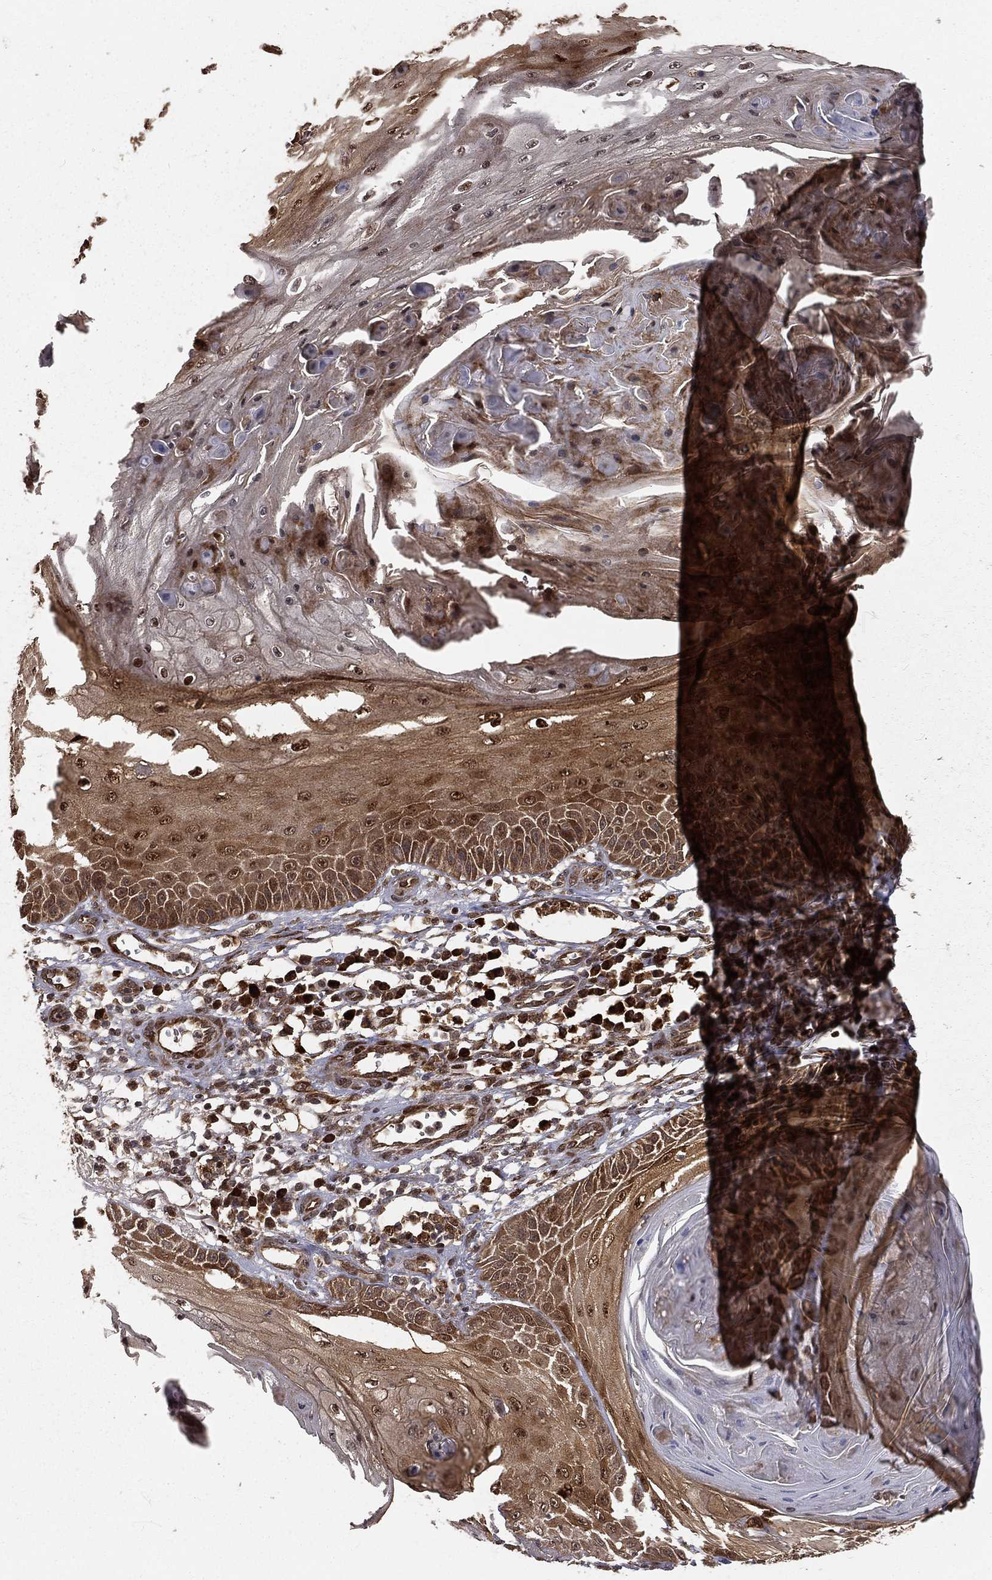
{"staining": {"intensity": "strong", "quantity": "25%-75%", "location": "cytoplasmic/membranous,nuclear"}, "tissue": "skin cancer", "cell_type": "Tumor cells", "image_type": "cancer", "snomed": [{"axis": "morphology", "description": "Squamous cell carcinoma, NOS"}, {"axis": "topography", "description": "Skin"}], "caption": "DAB (3,3'-diaminobenzidine) immunohistochemical staining of human skin cancer shows strong cytoplasmic/membranous and nuclear protein positivity in about 25%-75% of tumor cells.", "gene": "MAPK1", "patient": {"sex": "male", "age": 70}}